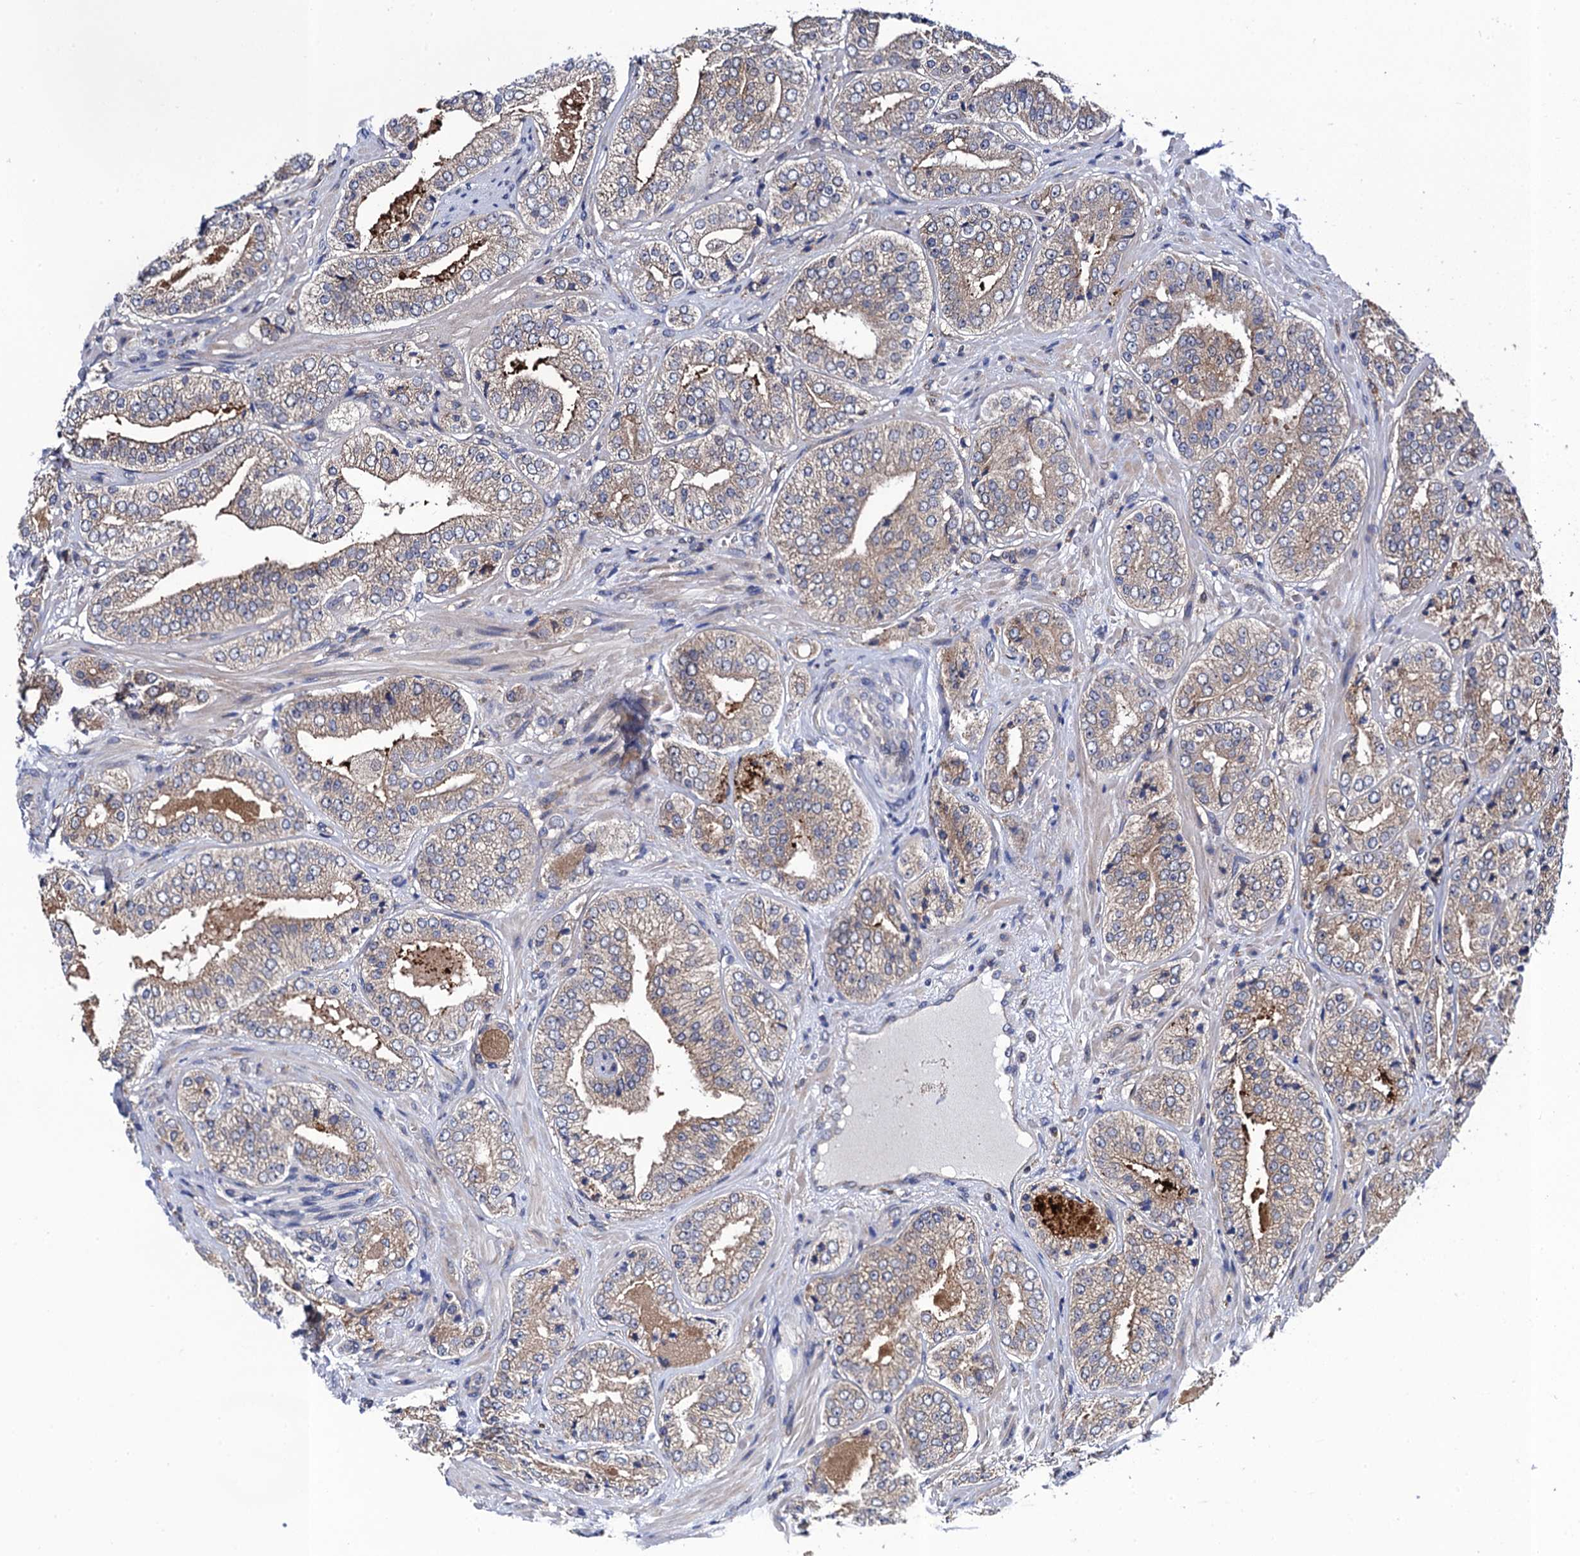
{"staining": {"intensity": "weak", "quantity": ">75%", "location": "cytoplasmic/membranous"}, "tissue": "prostate cancer", "cell_type": "Tumor cells", "image_type": "cancer", "snomed": [{"axis": "morphology", "description": "Adenocarcinoma, High grade"}, {"axis": "topography", "description": "Prostate"}], "caption": "Immunohistochemistry (IHC) (DAB (3,3'-diaminobenzidine)) staining of prostate cancer (high-grade adenocarcinoma) exhibits weak cytoplasmic/membranous protein staining in approximately >75% of tumor cells.", "gene": "PGLS", "patient": {"sex": "male", "age": 71}}